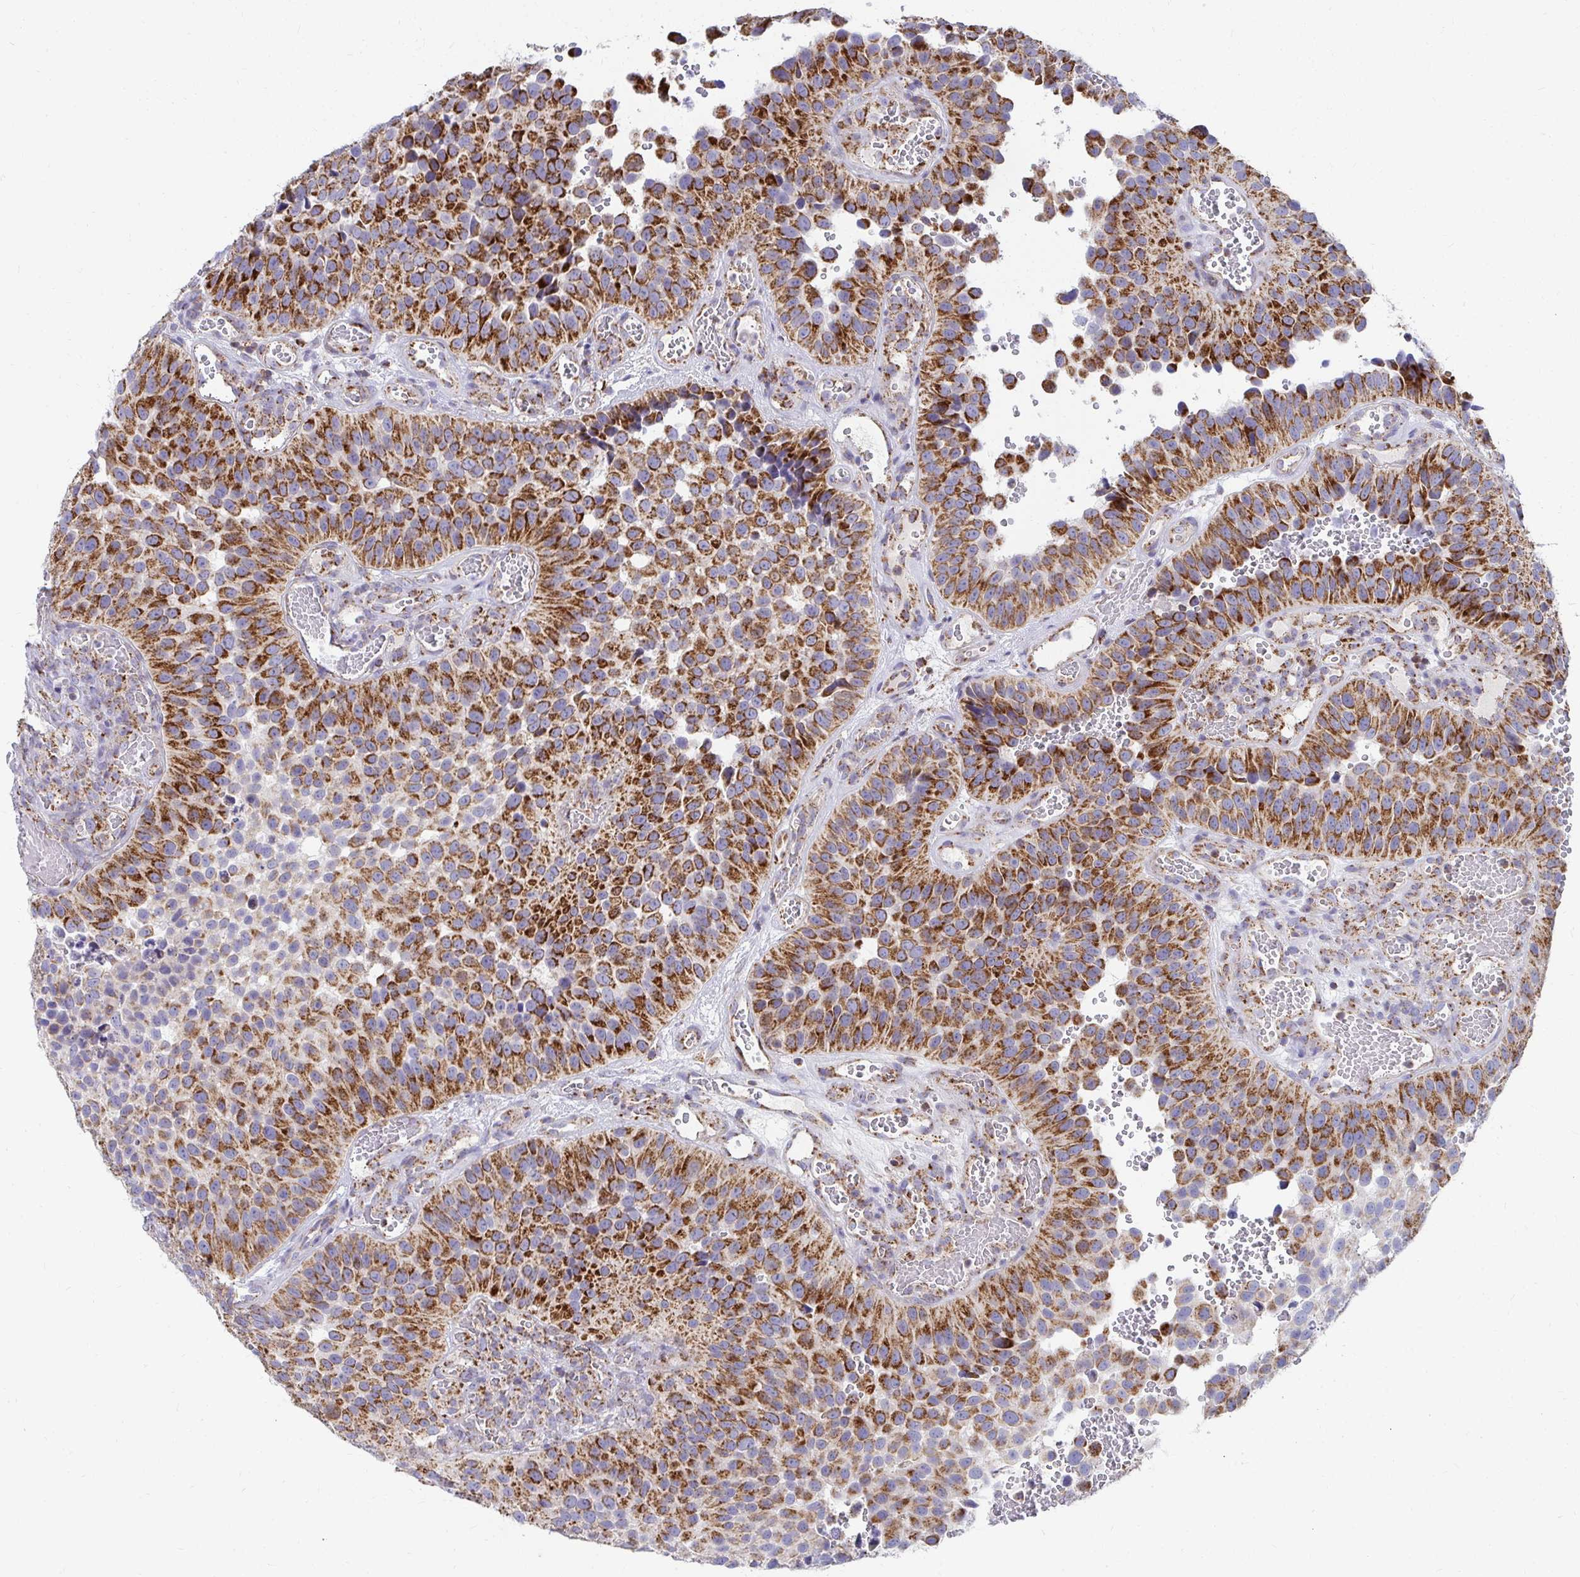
{"staining": {"intensity": "strong", "quantity": ">75%", "location": "cytoplasmic/membranous"}, "tissue": "urothelial cancer", "cell_type": "Tumor cells", "image_type": "cancer", "snomed": [{"axis": "morphology", "description": "Urothelial carcinoma, Low grade"}, {"axis": "topography", "description": "Urinary bladder"}], "caption": "Immunohistochemical staining of urothelial carcinoma (low-grade) exhibits high levels of strong cytoplasmic/membranous positivity in about >75% of tumor cells.", "gene": "EXOC5", "patient": {"sex": "male", "age": 76}}